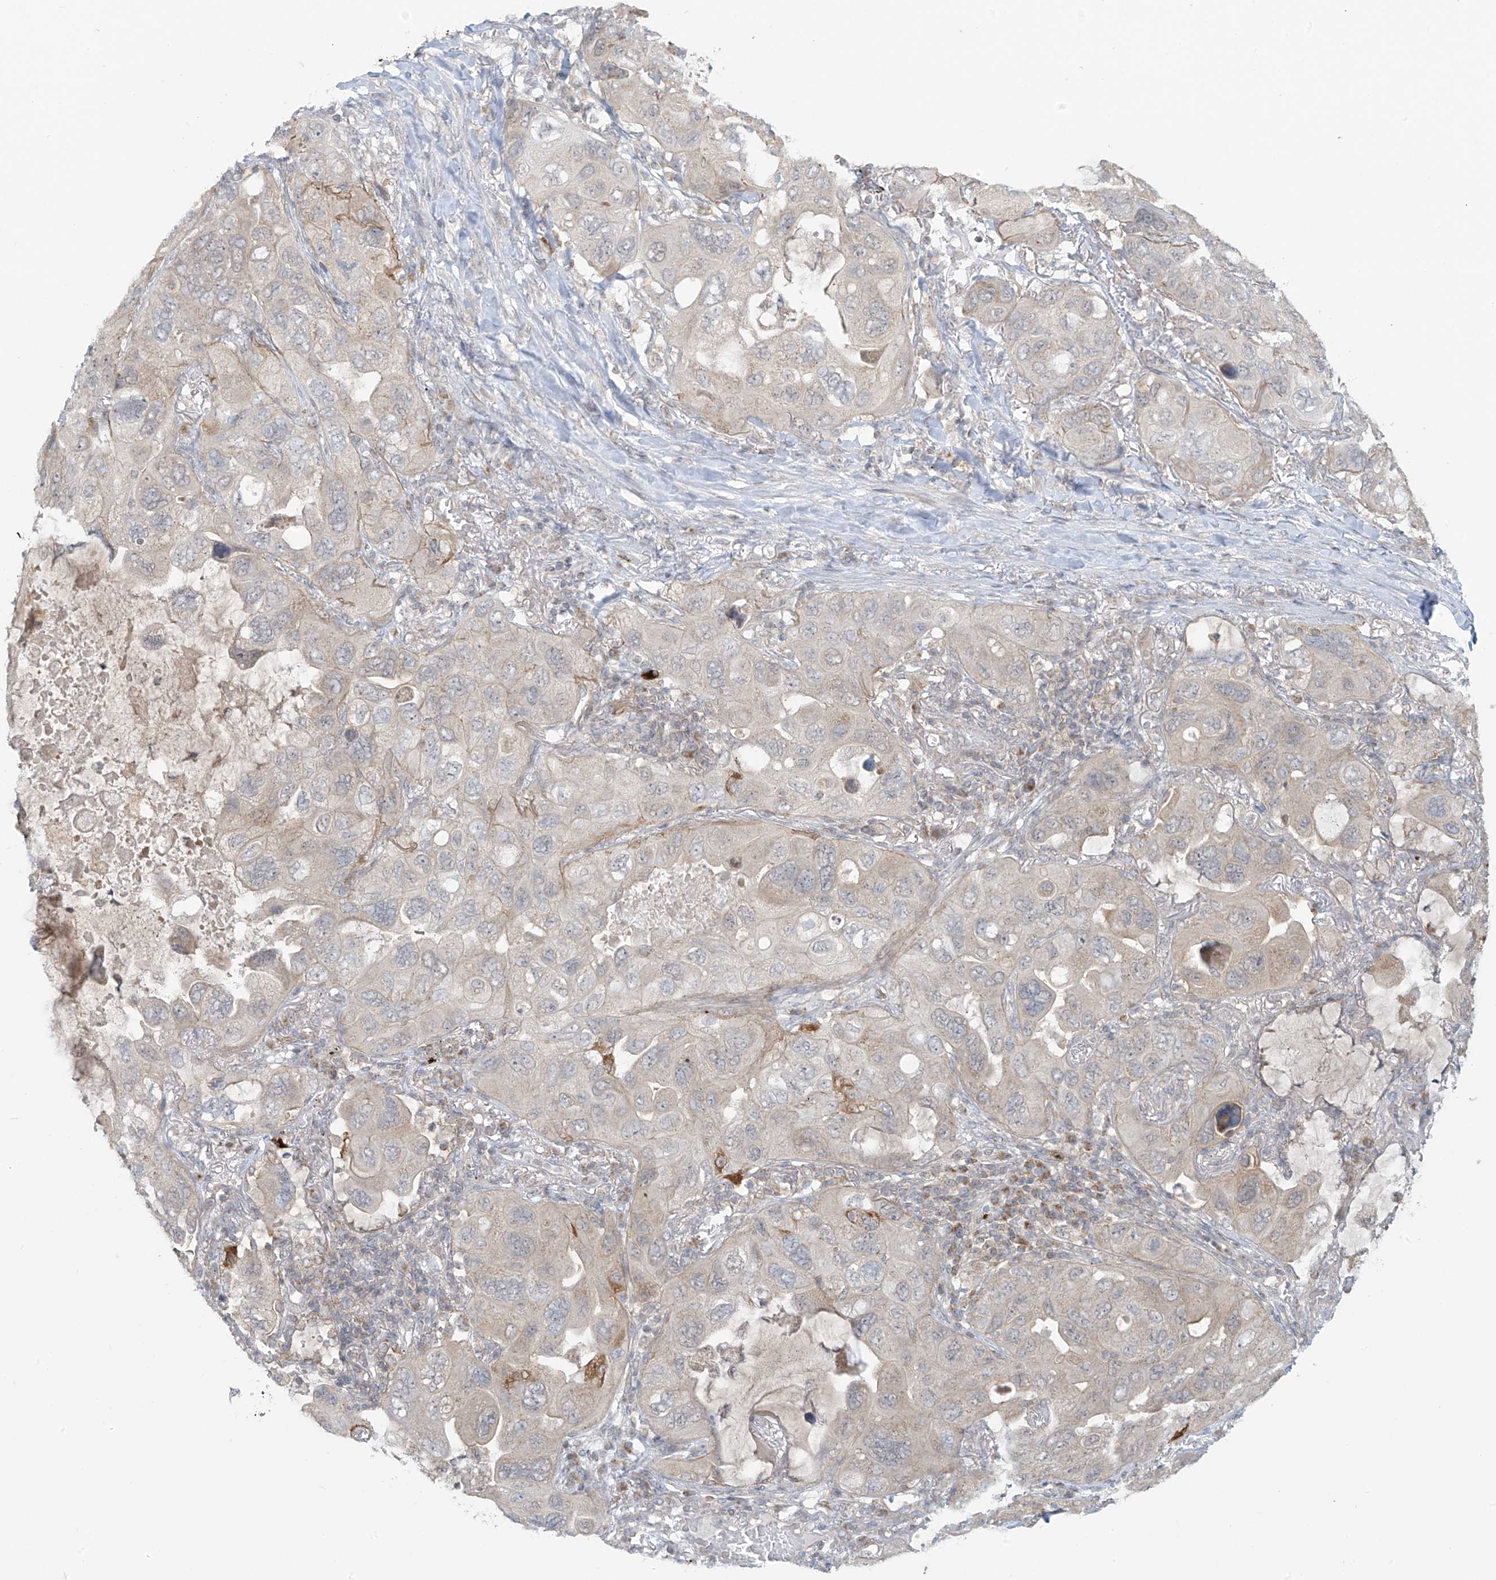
{"staining": {"intensity": "negative", "quantity": "none", "location": "none"}, "tissue": "lung cancer", "cell_type": "Tumor cells", "image_type": "cancer", "snomed": [{"axis": "morphology", "description": "Squamous cell carcinoma, NOS"}, {"axis": "topography", "description": "Lung"}], "caption": "DAB (3,3'-diaminobenzidine) immunohistochemical staining of human squamous cell carcinoma (lung) exhibits no significant staining in tumor cells.", "gene": "HDDC2", "patient": {"sex": "female", "age": 73}}